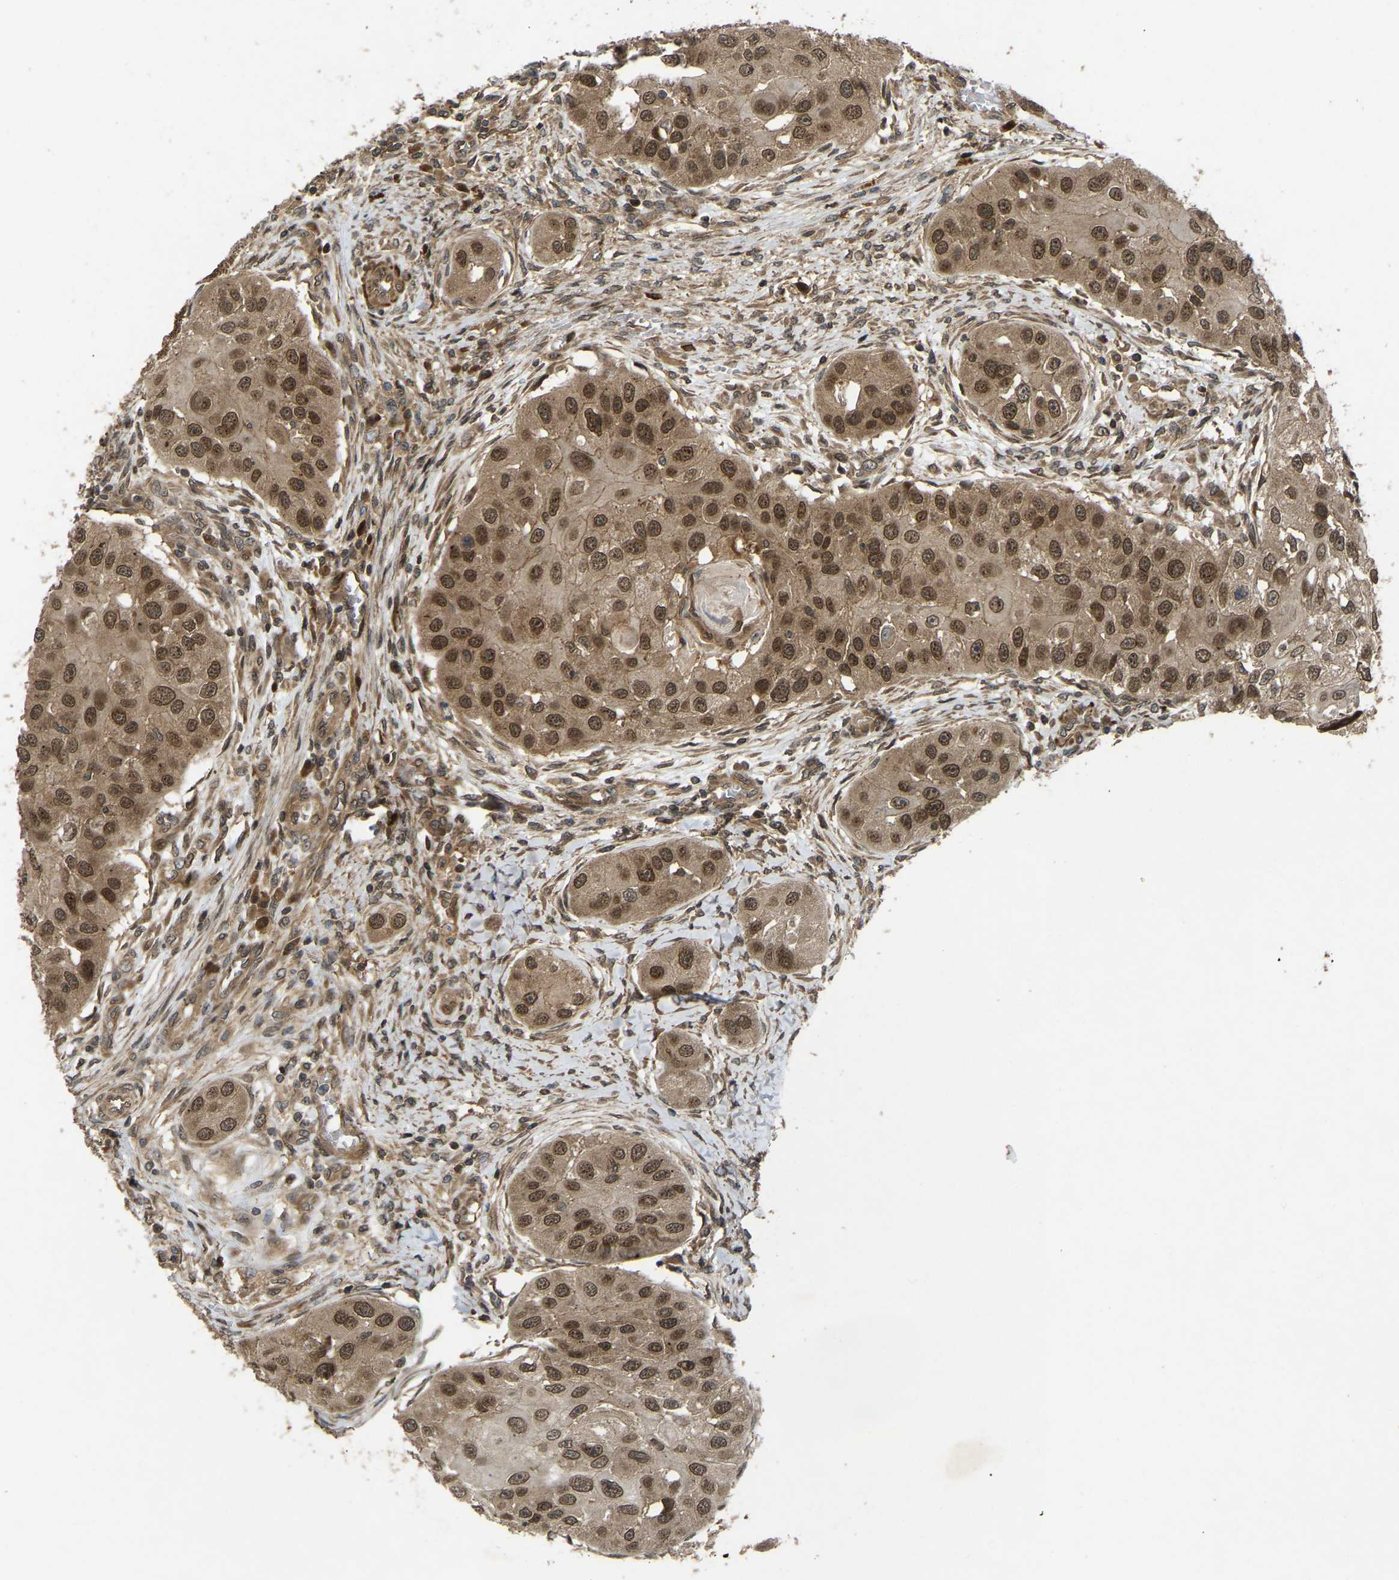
{"staining": {"intensity": "moderate", "quantity": ">75%", "location": "cytoplasmic/membranous,nuclear"}, "tissue": "head and neck cancer", "cell_type": "Tumor cells", "image_type": "cancer", "snomed": [{"axis": "morphology", "description": "Normal tissue, NOS"}, {"axis": "morphology", "description": "Squamous cell carcinoma, NOS"}, {"axis": "topography", "description": "Skeletal muscle"}, {"axis": "topography", "description": "Head-Neck"}], "caption": "A micrograph of human head and neck cancer (squamous cell carcinoma) stained for a protein demonstrates moderate cytoplasmic/membranous and nuclear brown staining in tumor cells.", "gene": "KIAA1549", "patient": {"sex": "male", "age": 51}}